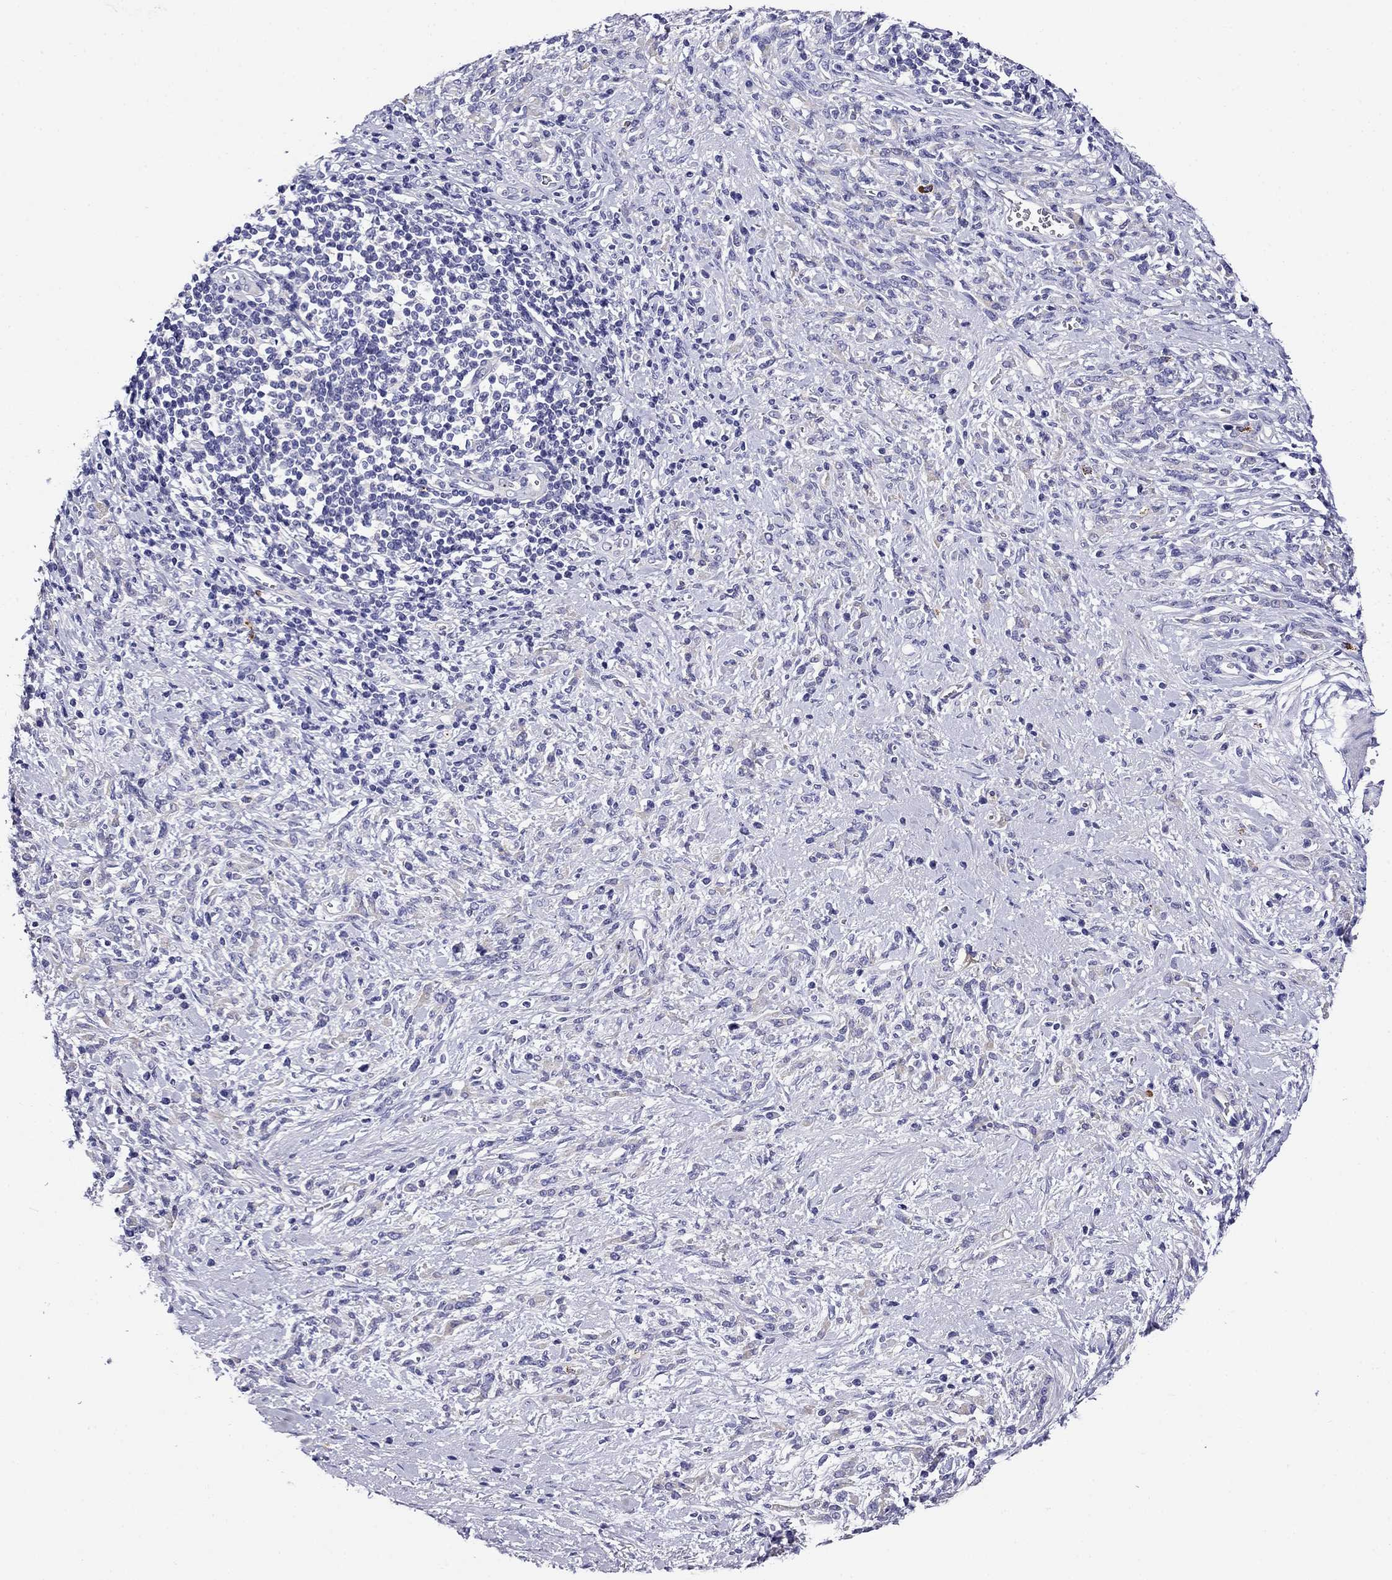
{"staining": {"intensity": "negative", "quantity": "none", "location": "none"}, "tissue": "stomach cancer", "cell_type": "Tumor cells", "image_type": "cancer", "snomed": [{"axis": "morphology", "description": "Adenocarcinoma, NOS"}, {"axis": "topography", "description": "Stomach"}], "caption": "Stomach adenocarcinoma was stained to show a protein in brown. There is no significant positivity in tumor cells. (Immunohistochemistry (ihc), brightfield microscopy, high magnification).", "gene": "SCG2", "patient": {"sex": "female", "age": 57}}